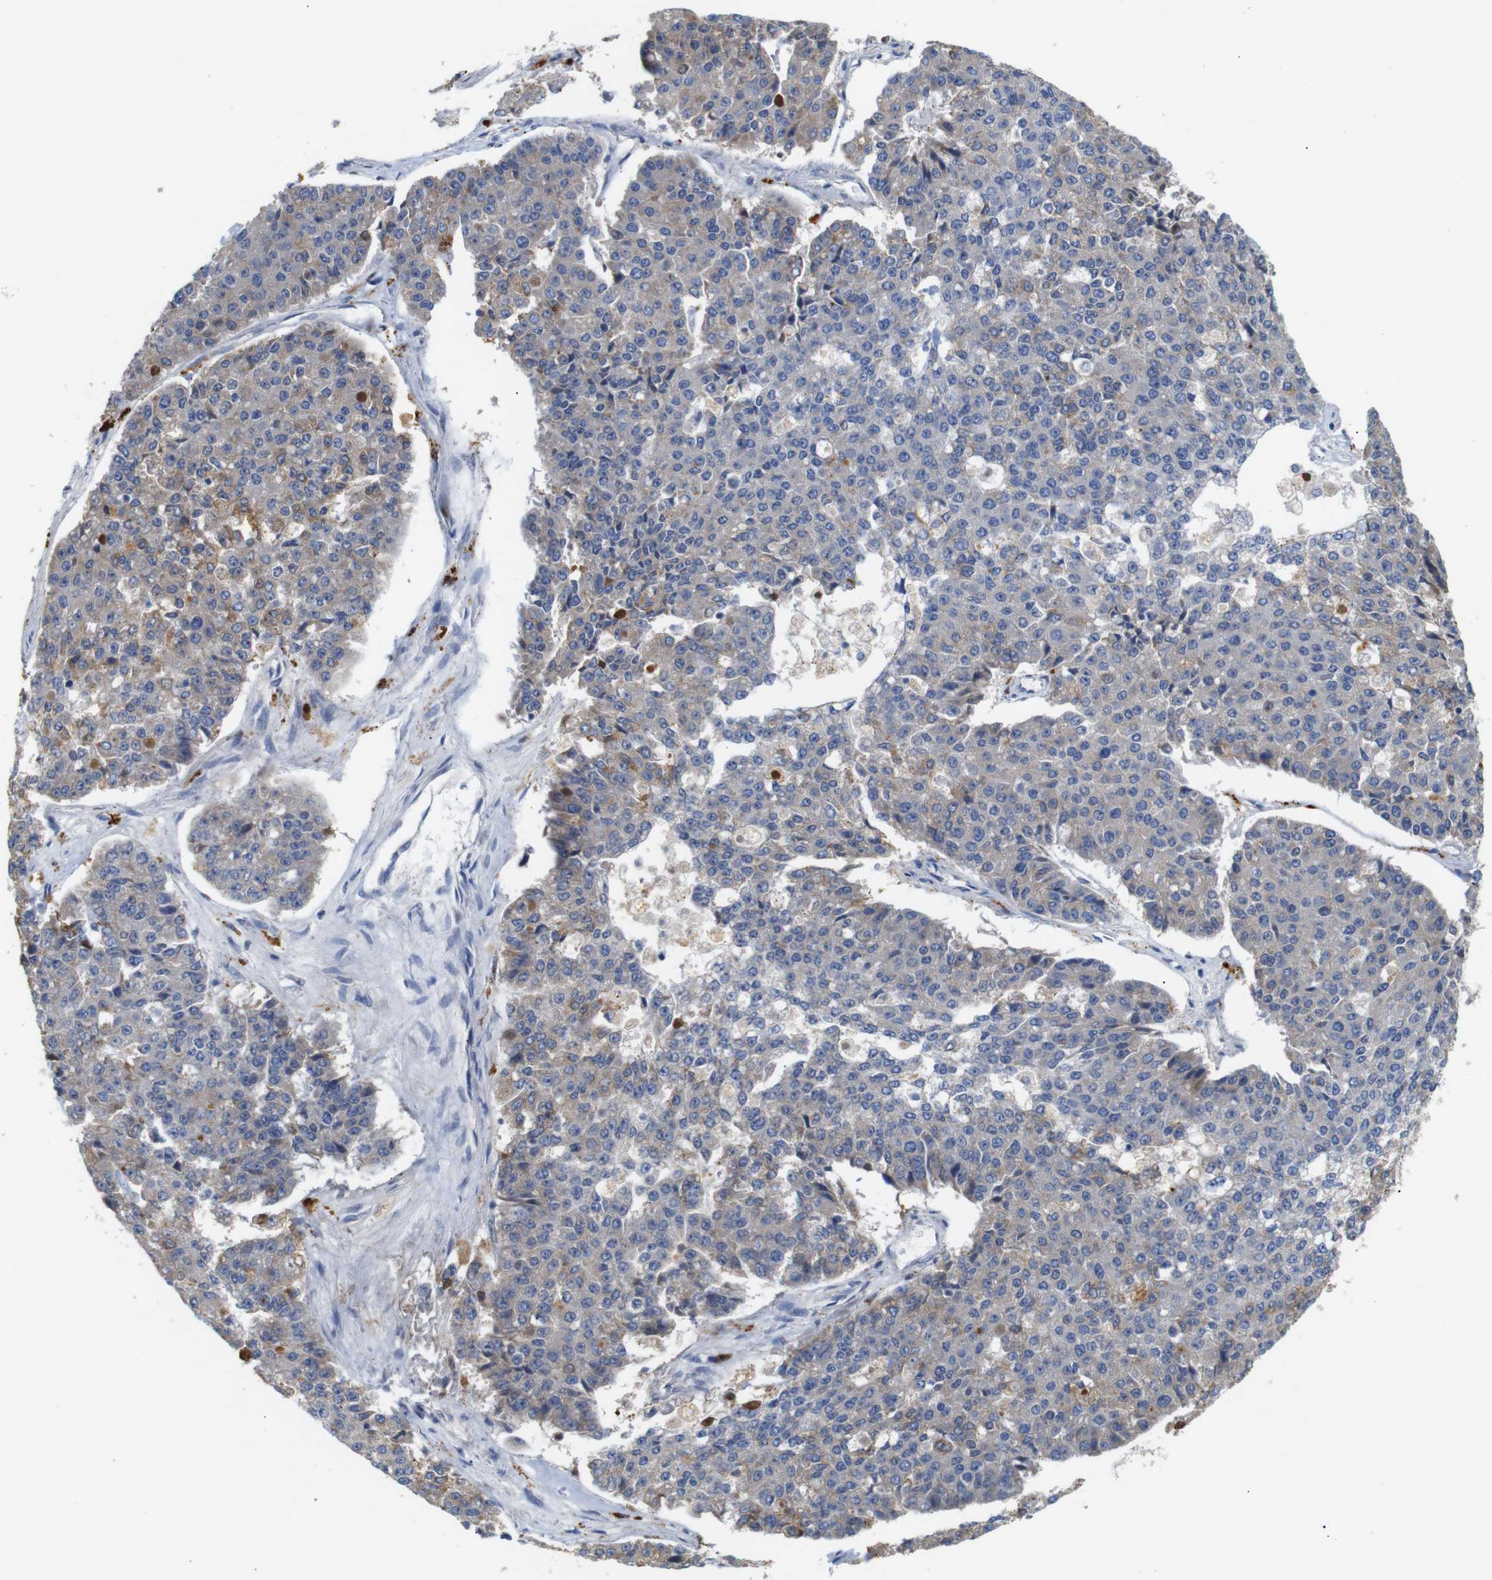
{"staining": {"intensity": "weak", "quantity": "25%-75%", "location": "cytoplasmic/membranous"}, "tissue": "pancreatic cancer", "cell_type": "Tumor cells", "image_type": "cancer", "snomed": [{"axis": "morphology", "description": "Adenocarcinoma, NOS"}, {"axis": "topography", "description": "Pancreas"}], "caption": "A high-resolution image shows immunohistochemistry staining of adenocarcinoma (pancreatic), which displays weak cytoplasmic/membranous positivity in about 25%-75% of tumor cells. (DAB IHC, brown staining for protein, blue staining for nuclei).", "gene": "ALOX15", "patient": {"sex": "male", "age": 50}}